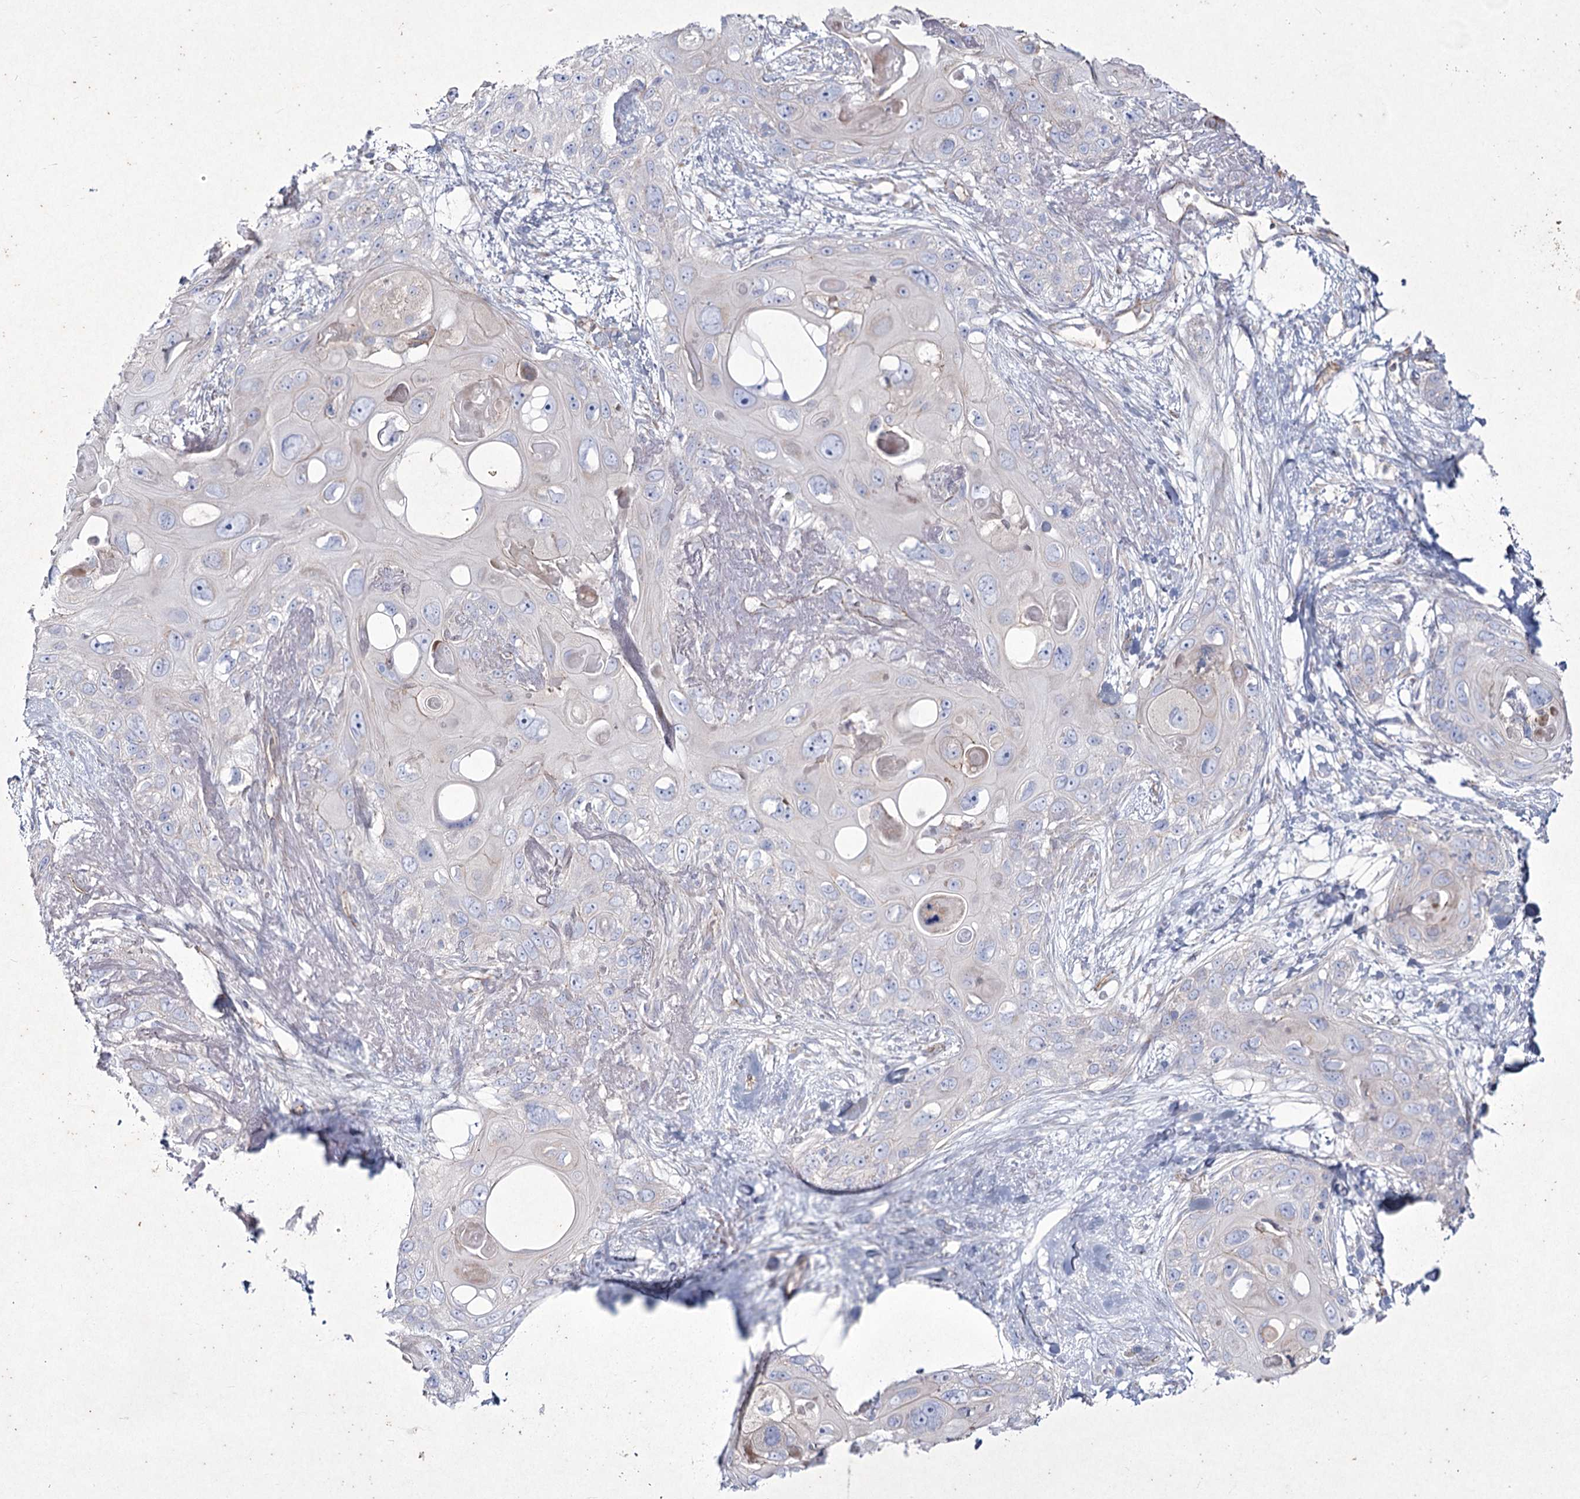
{"staining": {"intensity": "negative", "quantity": "none", "location": "none"}, "tissue": "skin cancer", "cell_type": "Tumor cells", "image_type": "cancer", "snomed": [{"axis": "morphology", "description": "Normal tissue, NOS"}, {"axis": "morphology", "description": "Squamous cell carcinoma, NOS"}, {"axis": "topography", "description": "Skin"}], "caption": "DAB immunohistochemical staining of skin cancer displays no significant expression in tumor cells. The staining was performed using DAB (3,3'-diaminobenzidine) to visualize the protein expression in brown, while the nuclei were stained in blue with hematoxylin (Magnification: 20x).", "gene": "LDLRAD3", "patient": {"sex": "male", "age": 72}}